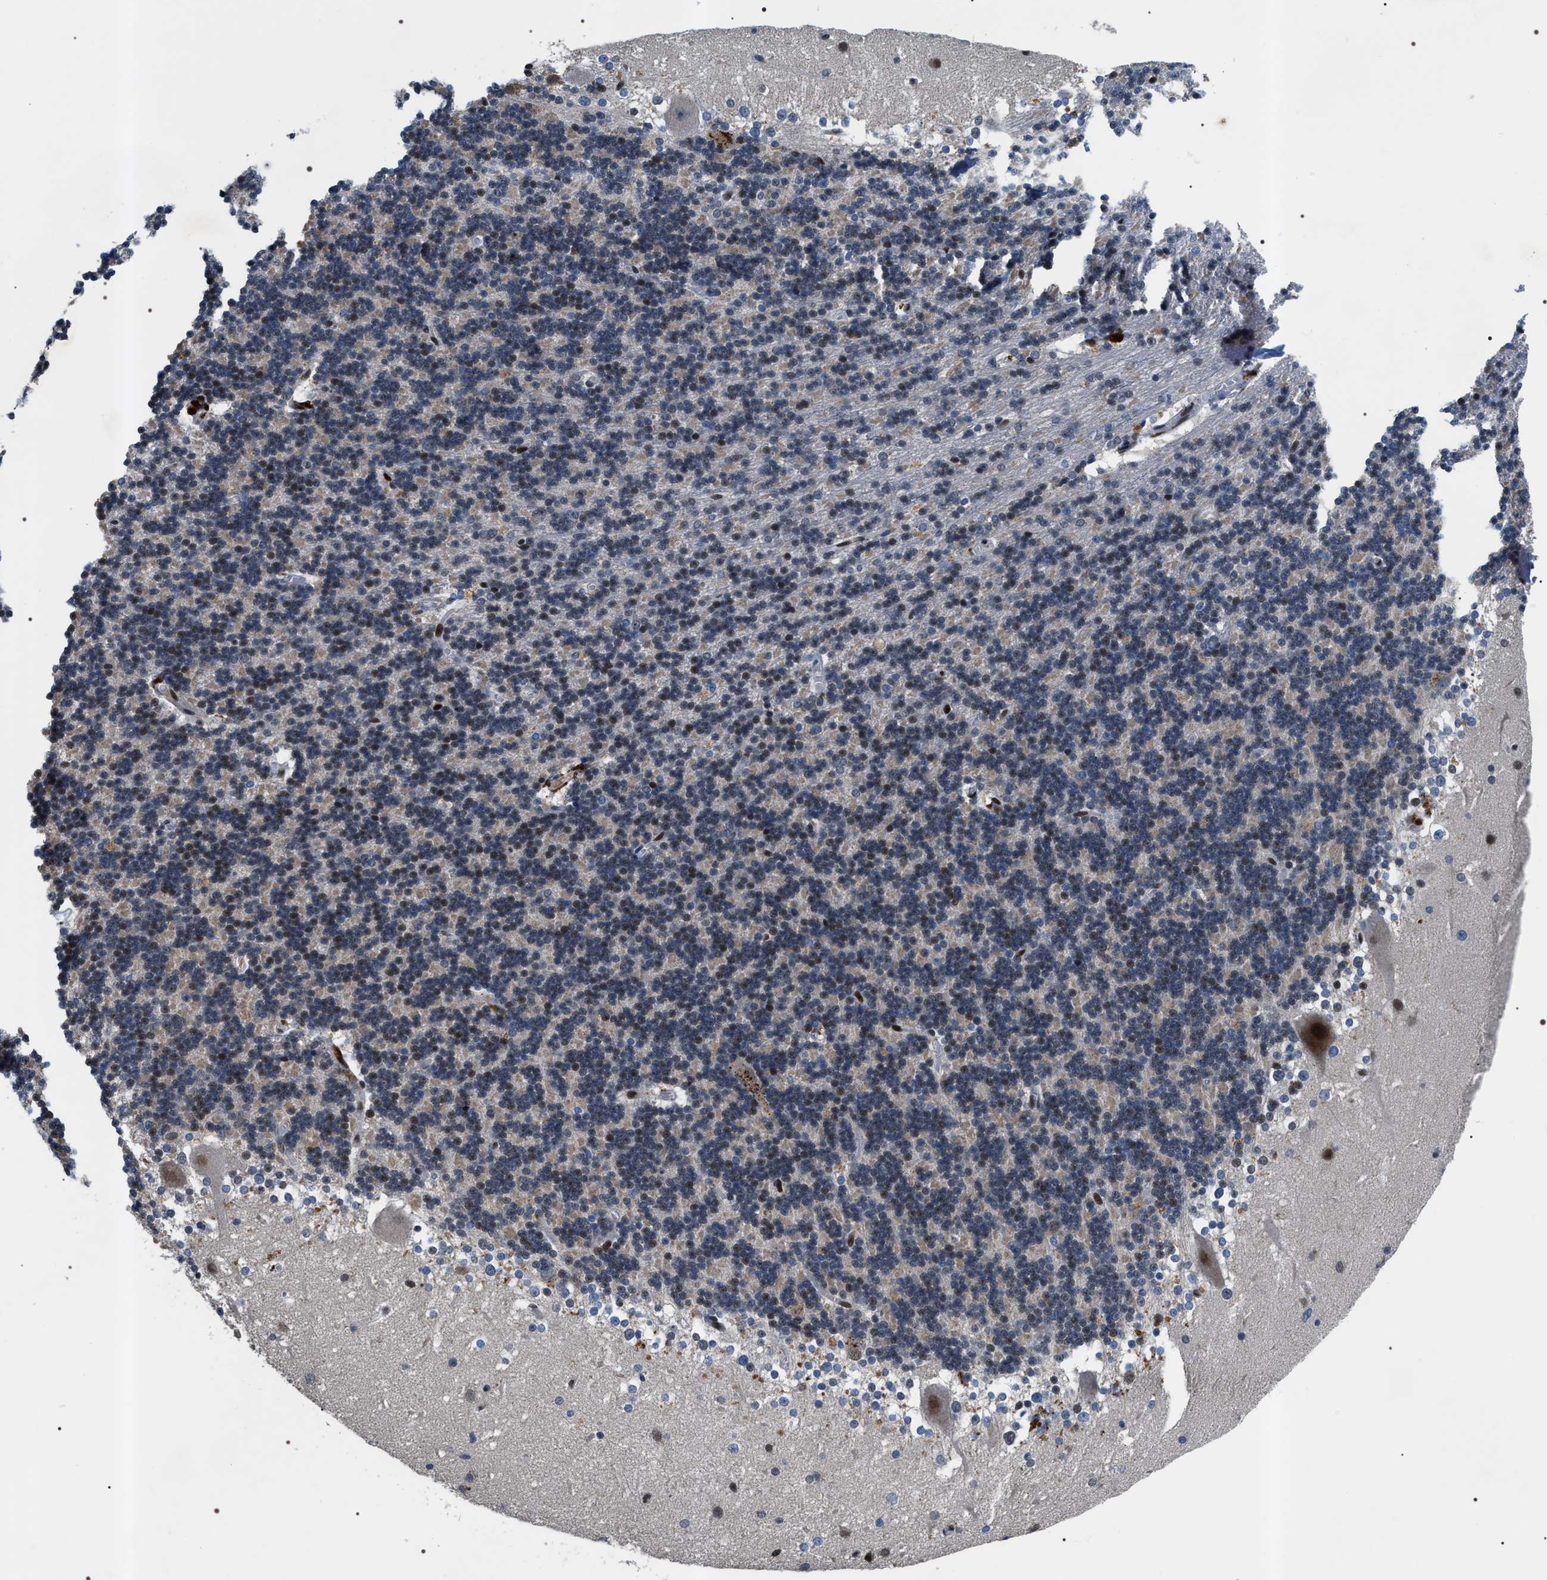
{"staining": {"intensity": "moderate", "quantity": "<25%", "location": "nuclear"}, "tissue": "cerebellum", "cell_type": "Cells in granular layer", "image_type": "normal", "snomed": [{"axis": "morphology", "description": "Normal tissue, NOS"}, {"axis": "topography", "description": "Cerebellum"}], "caption": "IHC micrograph of benign human cerebellum stained for a protein (brown), which shows low levels of moderate nuclear positivity in about <25% of cells in granular layer.", "gene": "C7orf25", "patient": {"sex": "female", "age": 19}}